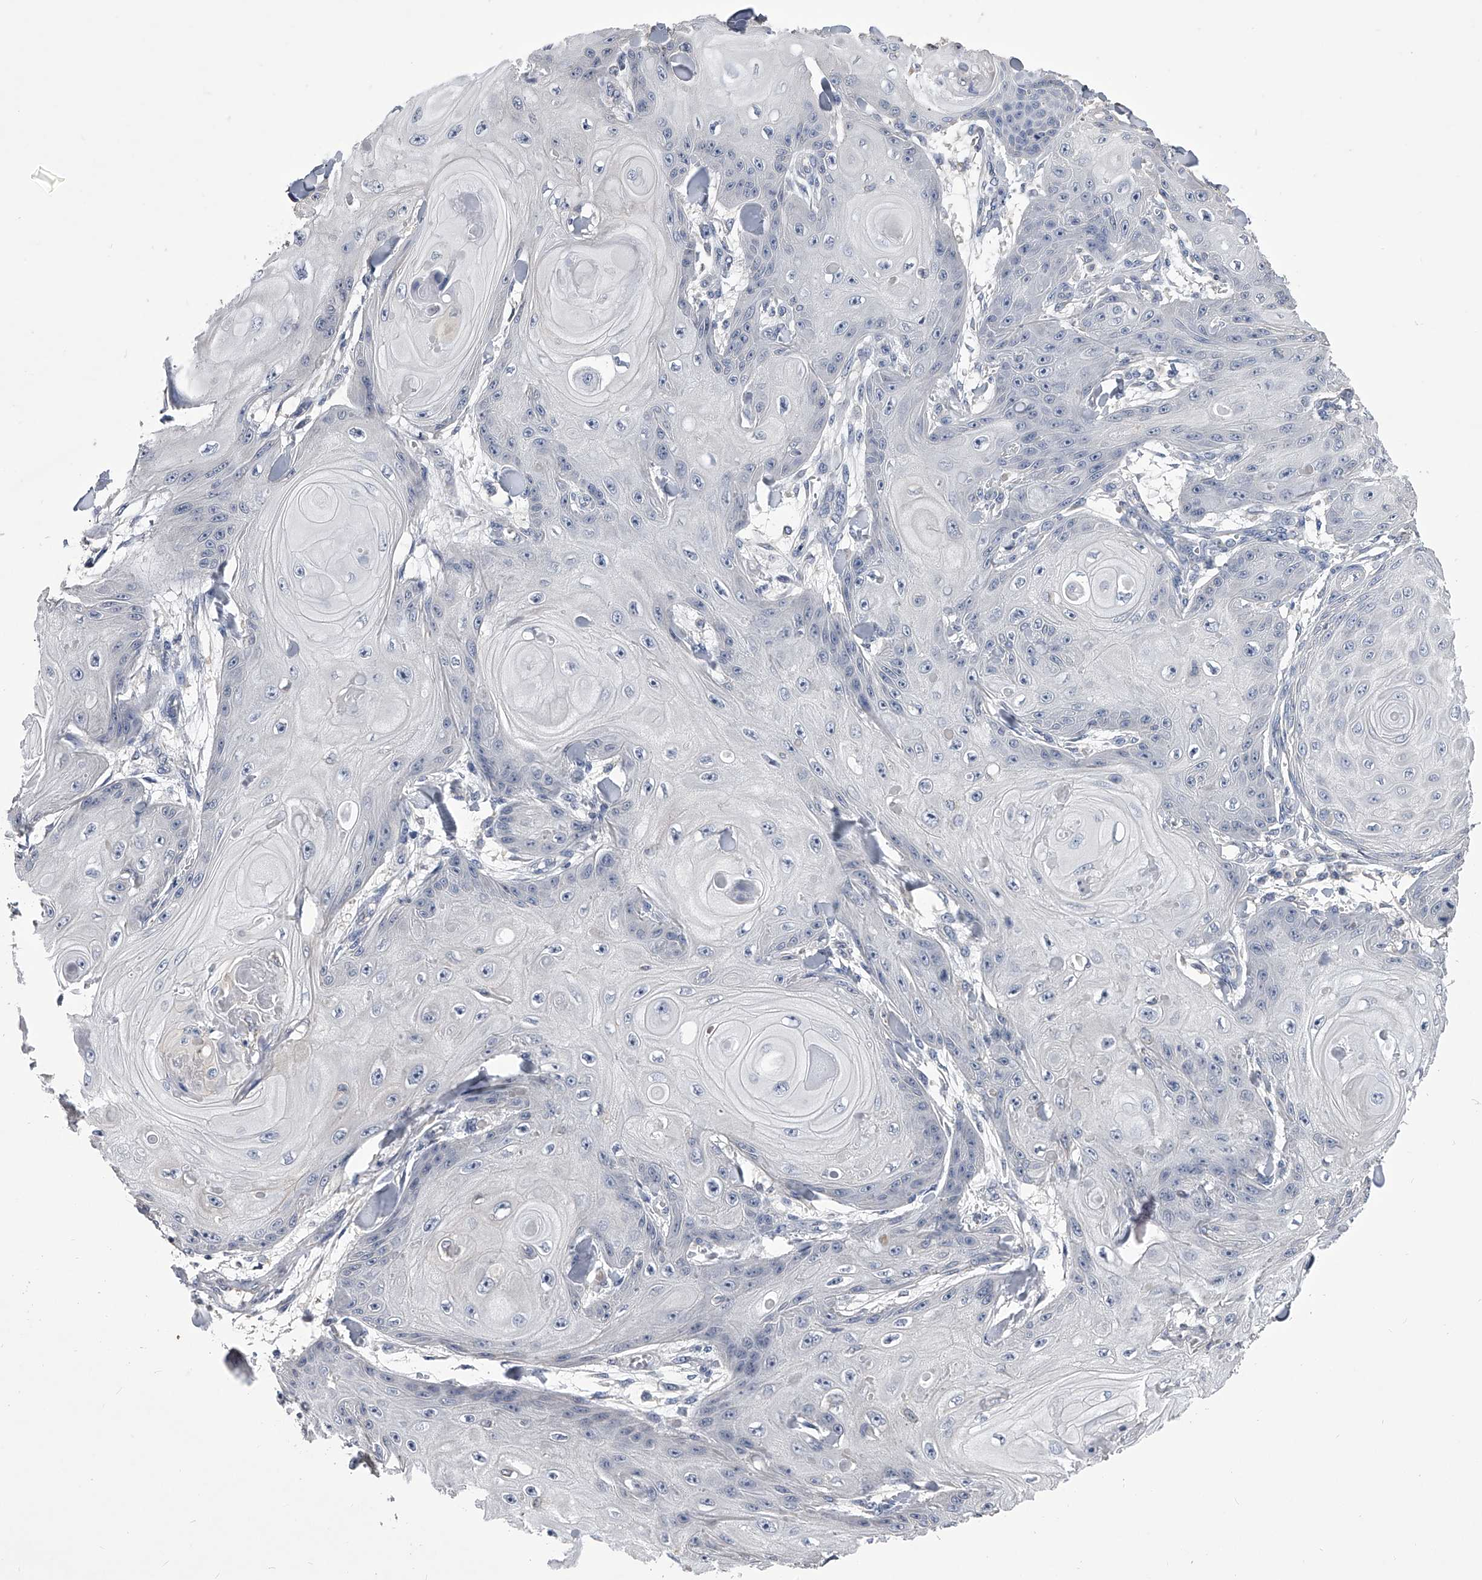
{"staining": {"intensity": "negative", "quantity": "none", "location": "none"}, "tissue": "skin cancer", "cell_type": "Tumor cells", "image_type": "cancer", "snomed": [{"axis": "morphology", "description": "Squamous cell carcinoma, NOS"}, {"axis": "topography", "description": "Skin"}], "caption": "Tumor cells show no significant positivity in skin squamous cell carcinoma.", "gene": "MDN1", "patient": {"sex": "male", "age": 74}}